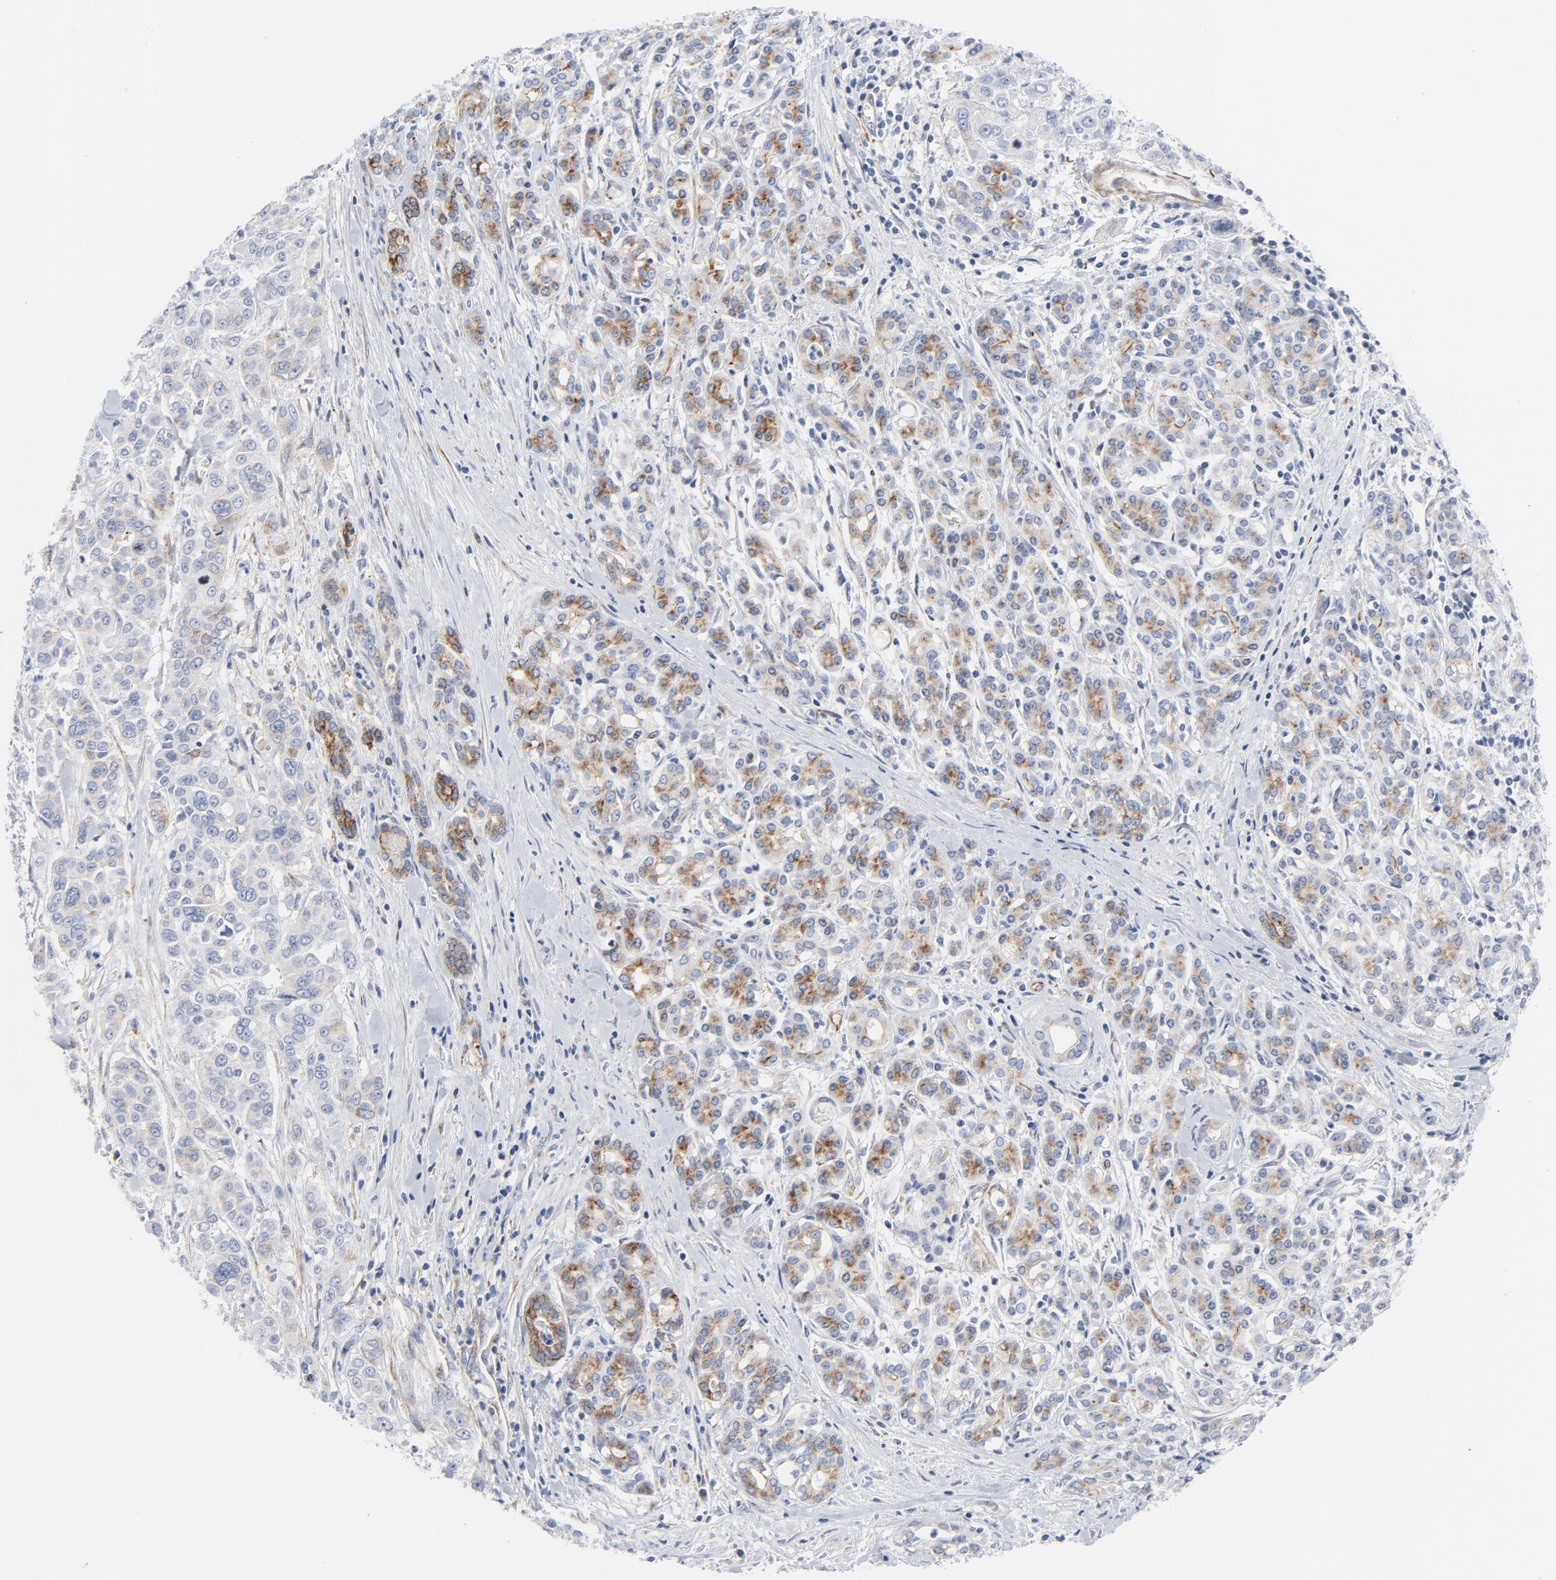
{"staining": {"intensity": "weak", "quantity": "<25%", "location": "cytoplasmic/membranous"}, "tissue": "pancreatic cancer", "cell_type": "Tumor cells", "image_type": "cancer", "snomed": [{"axis": "morphology", "description": "Adenocarcinoma, NOS"}, {"axis": "topography", "description": "Pancreas"}], "caption": "Immunohistochemistry (IHC) histopathology image of neoplastic tissue: human adenocarcinoma (pancreatic) stained with DAB (3,3'-diaminobenzidine) demonstrates no significant protein staining in tumor cells.", "gene": "TUBB1", "patient": {"sex": "female", "age": 52}}